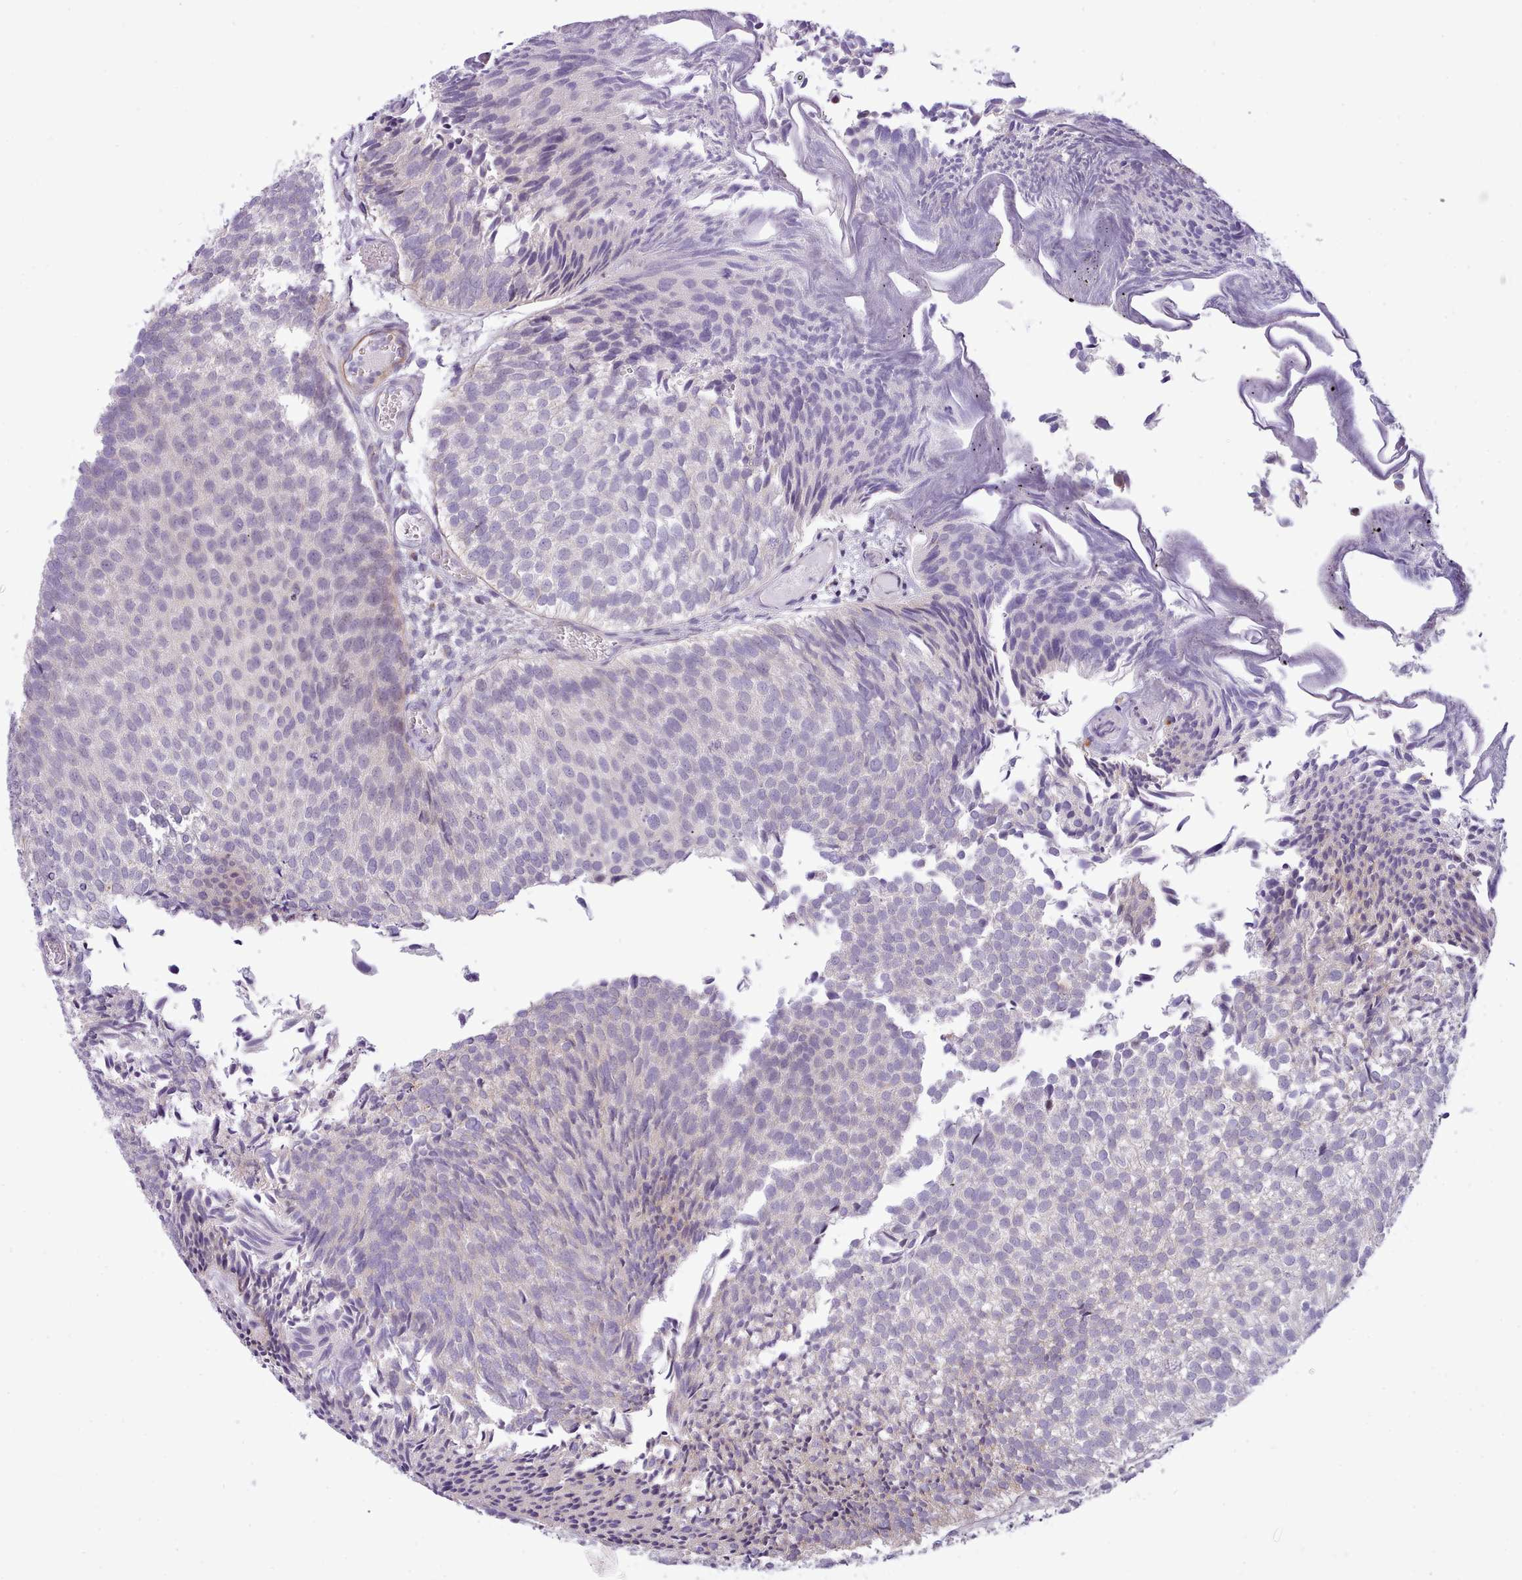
{"staining": {"intensity": "negative", "quantity": "none", "location": "none"}, "tissue": "urothelial cancer", "cell_type": "Tumor cells", "image_type": "cancer", "snomed": [{"axis": "morphology", "description": "Urothelial carcinoma, Low grade"}, {"axis": "topography", "description": "Urinary bladder"}], "caption": "This is a histopathology image of IHC staining of urothelial cancer, which shows no expression in tumor cells. (IHC, brightfield microscopy, high magnification).", "gene": "CYP2A13", "patient": {"sex": "male", "age": 84}}